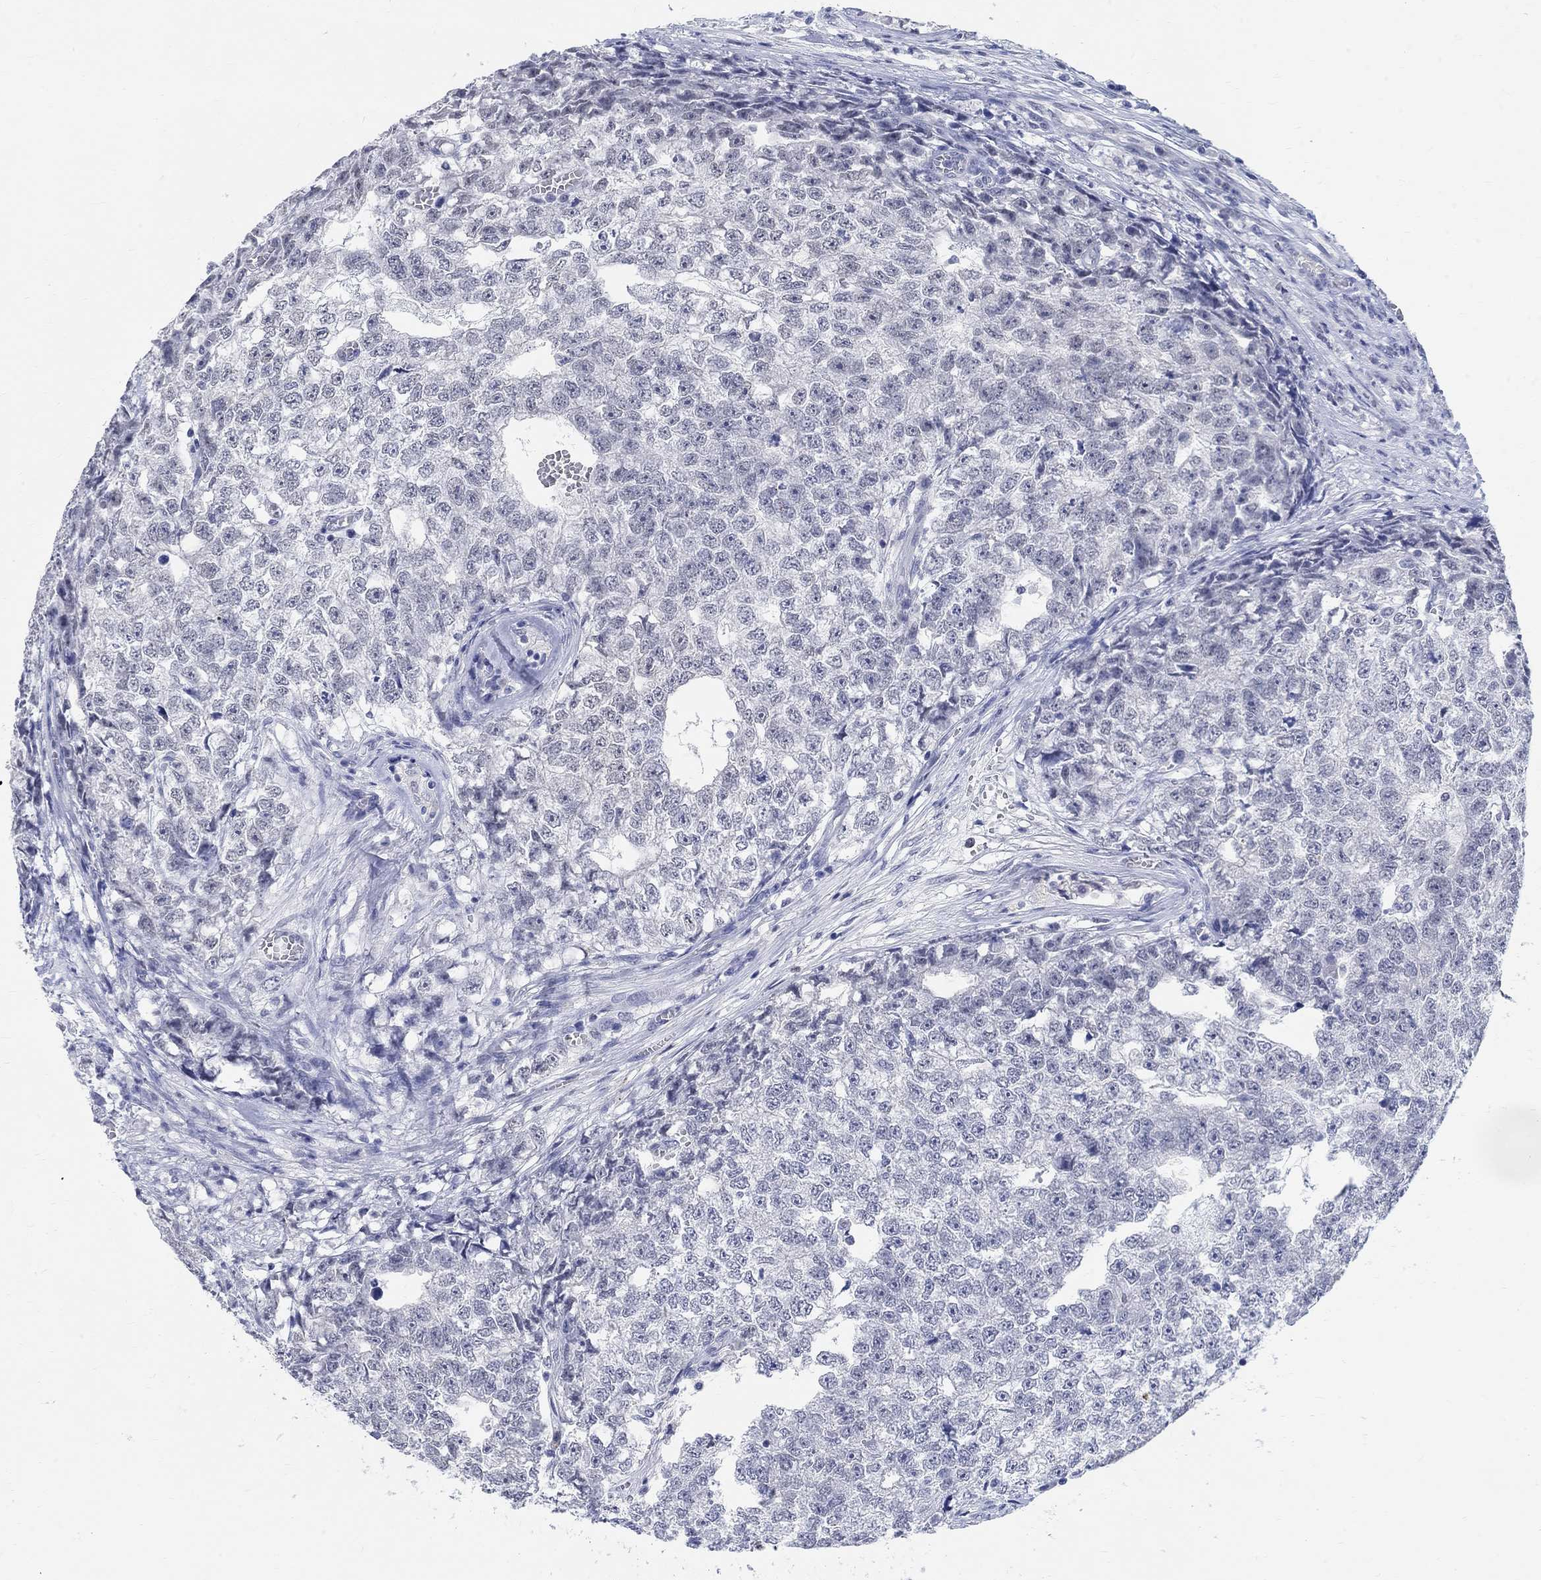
{"staining": {"intensity": "negative", "quantity": "none", "location": "none"}, "tissue": "testis cancer", "cell_type": "Tumor cells", "image_type": "cancer", "snomed": [{"axis": "morphology", "description": "Seminoma, NOS"}, {"axis": "morphology", "description": "Carcinoma, Embryonal, NOS"}, {"axis": "topography", "description": "Testis"}], "caption": "A high-resolution micrograph shows IHC staining of testis embryonal carcinoma, which demonstrates no significant staining in tumor cells.", "gene": "ANKS1B", "patient": {"sex": "male", "age": 22}}